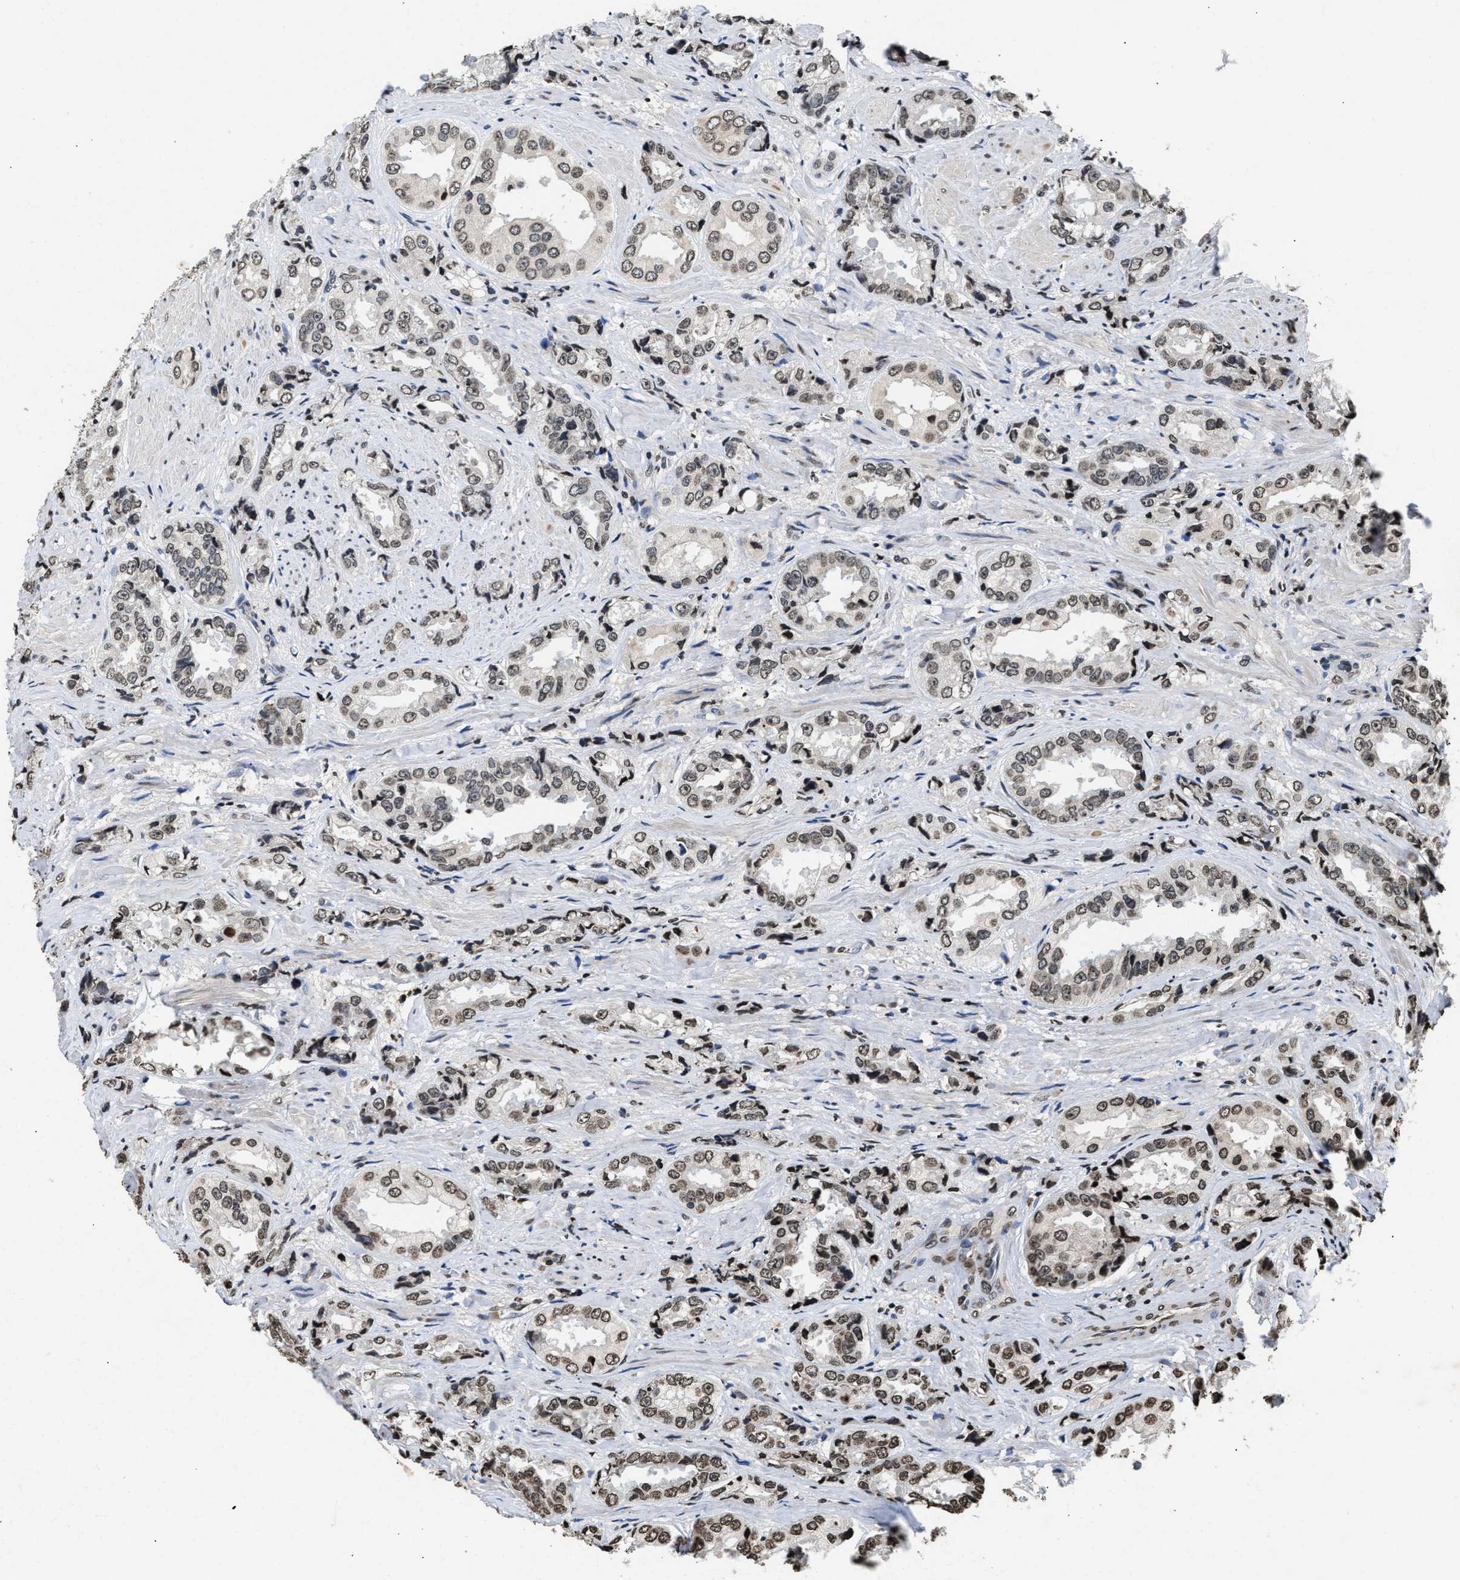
{"staining": {"intensity": "weak", "quantity": ">75%", "location": "nuclear"}, "tissue": "prostate cancer", "cell_type": "Tumor cells", "image_type": "cancer", "snomed": [{"axis": "morphology", "description": "Adenocarcinoma, High grade"}, {"axis": "topography", "description": "Prostate"}], "caption": "High-grade adenocarcinoma (prostate) was stained to show a protein in brown. There is low levels of weak nuclear positivity in approximately >75% of tumor cells.", "gene": "DNASE1L3", "patient": {"sex": "male", "age": 61}}